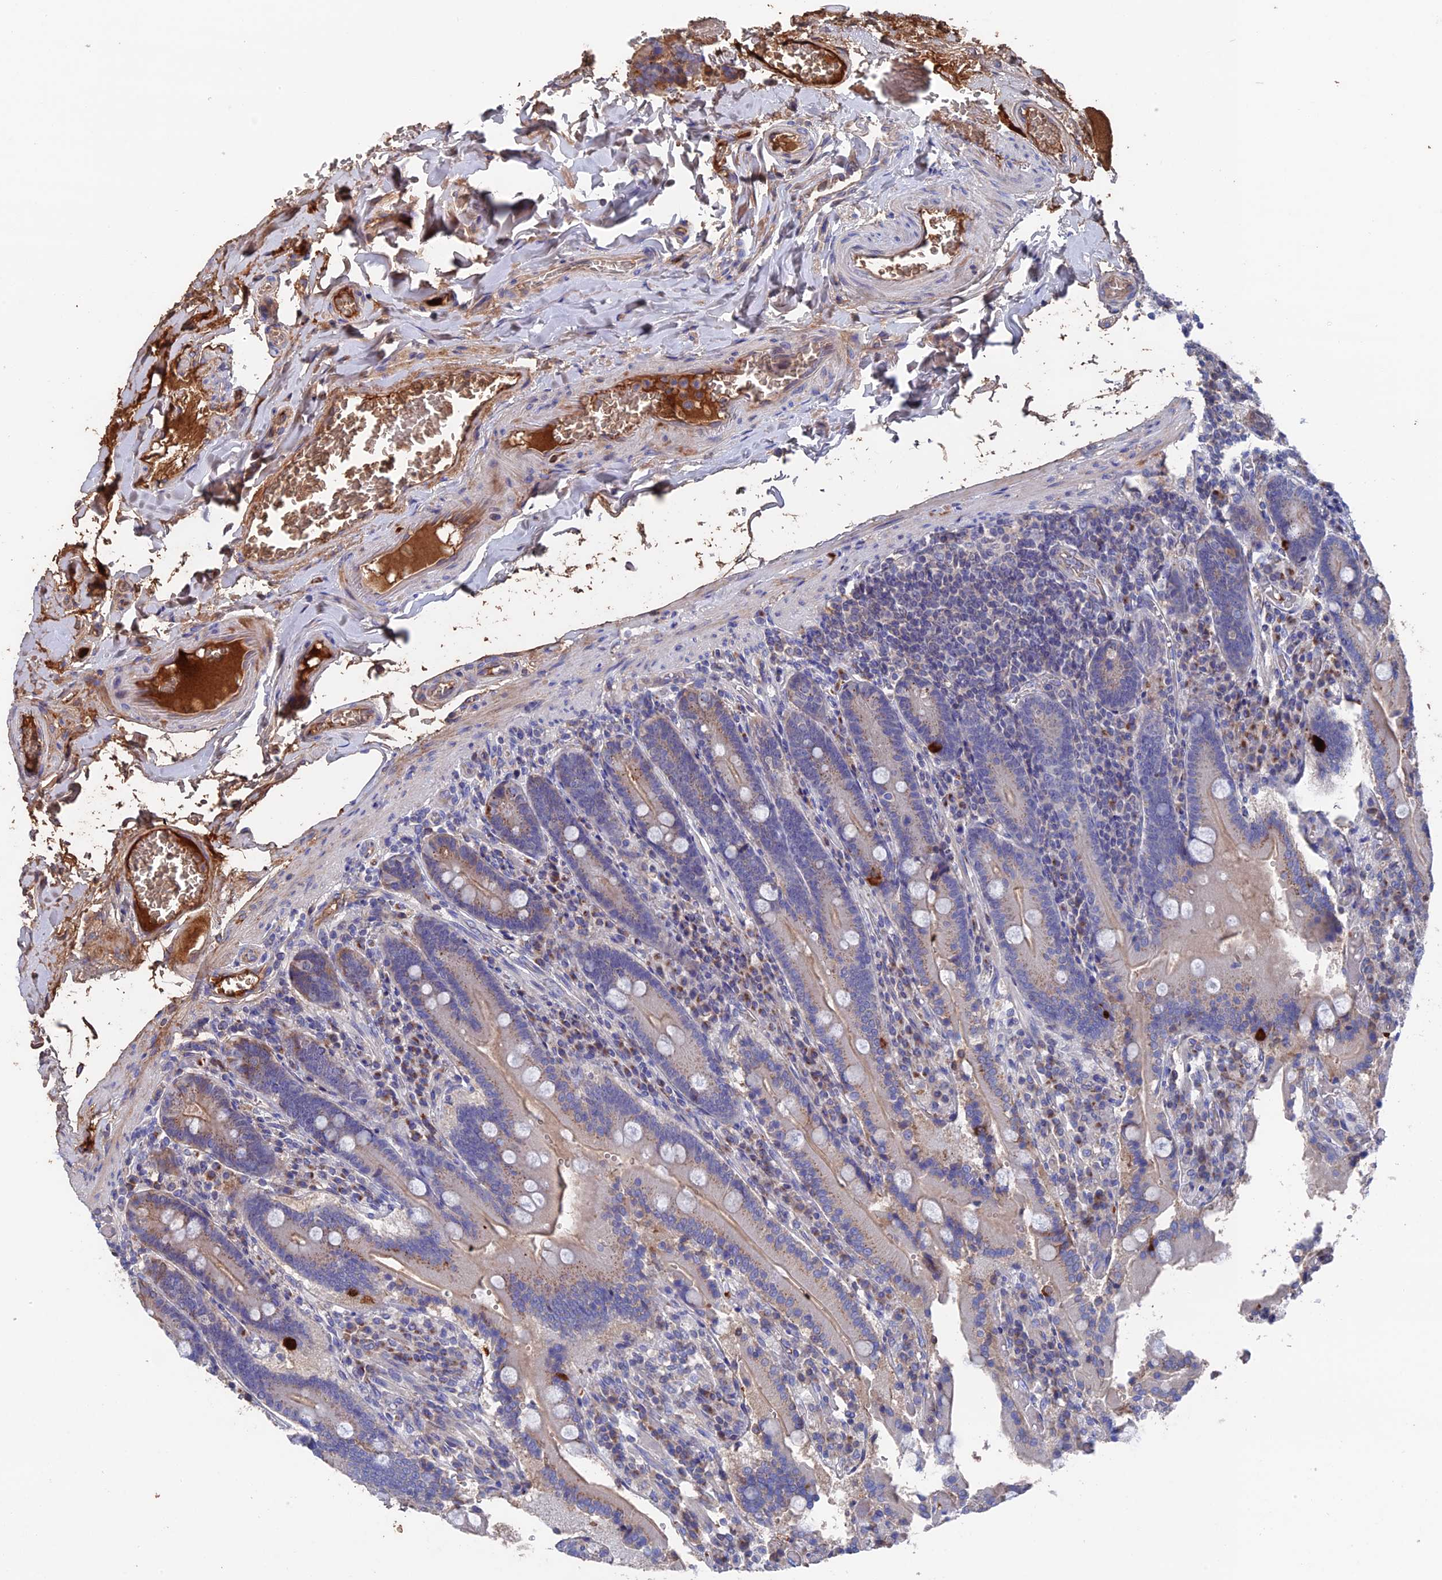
{"staining": {"intensity": "moderate", "quantity": "<25%", "location": "cytoplasmic/membranous"}, "tissue": "duodenum", "cell_type": "Glandular cells", "image_type": "normal", "snomed": [{"axis": "morphology", "description": "Normal tissue, NOS"}, {"axis": "topography", "description": "Duodenum"}], "caption": "IHC (DAB) staining of unremarkable duodenum demonstrates moderate cytoplasmic/membranous protein staining in approximately <25% of glandular cells.", "gene": "HPF1", "patient": {"sex": "female", "age": 62}}